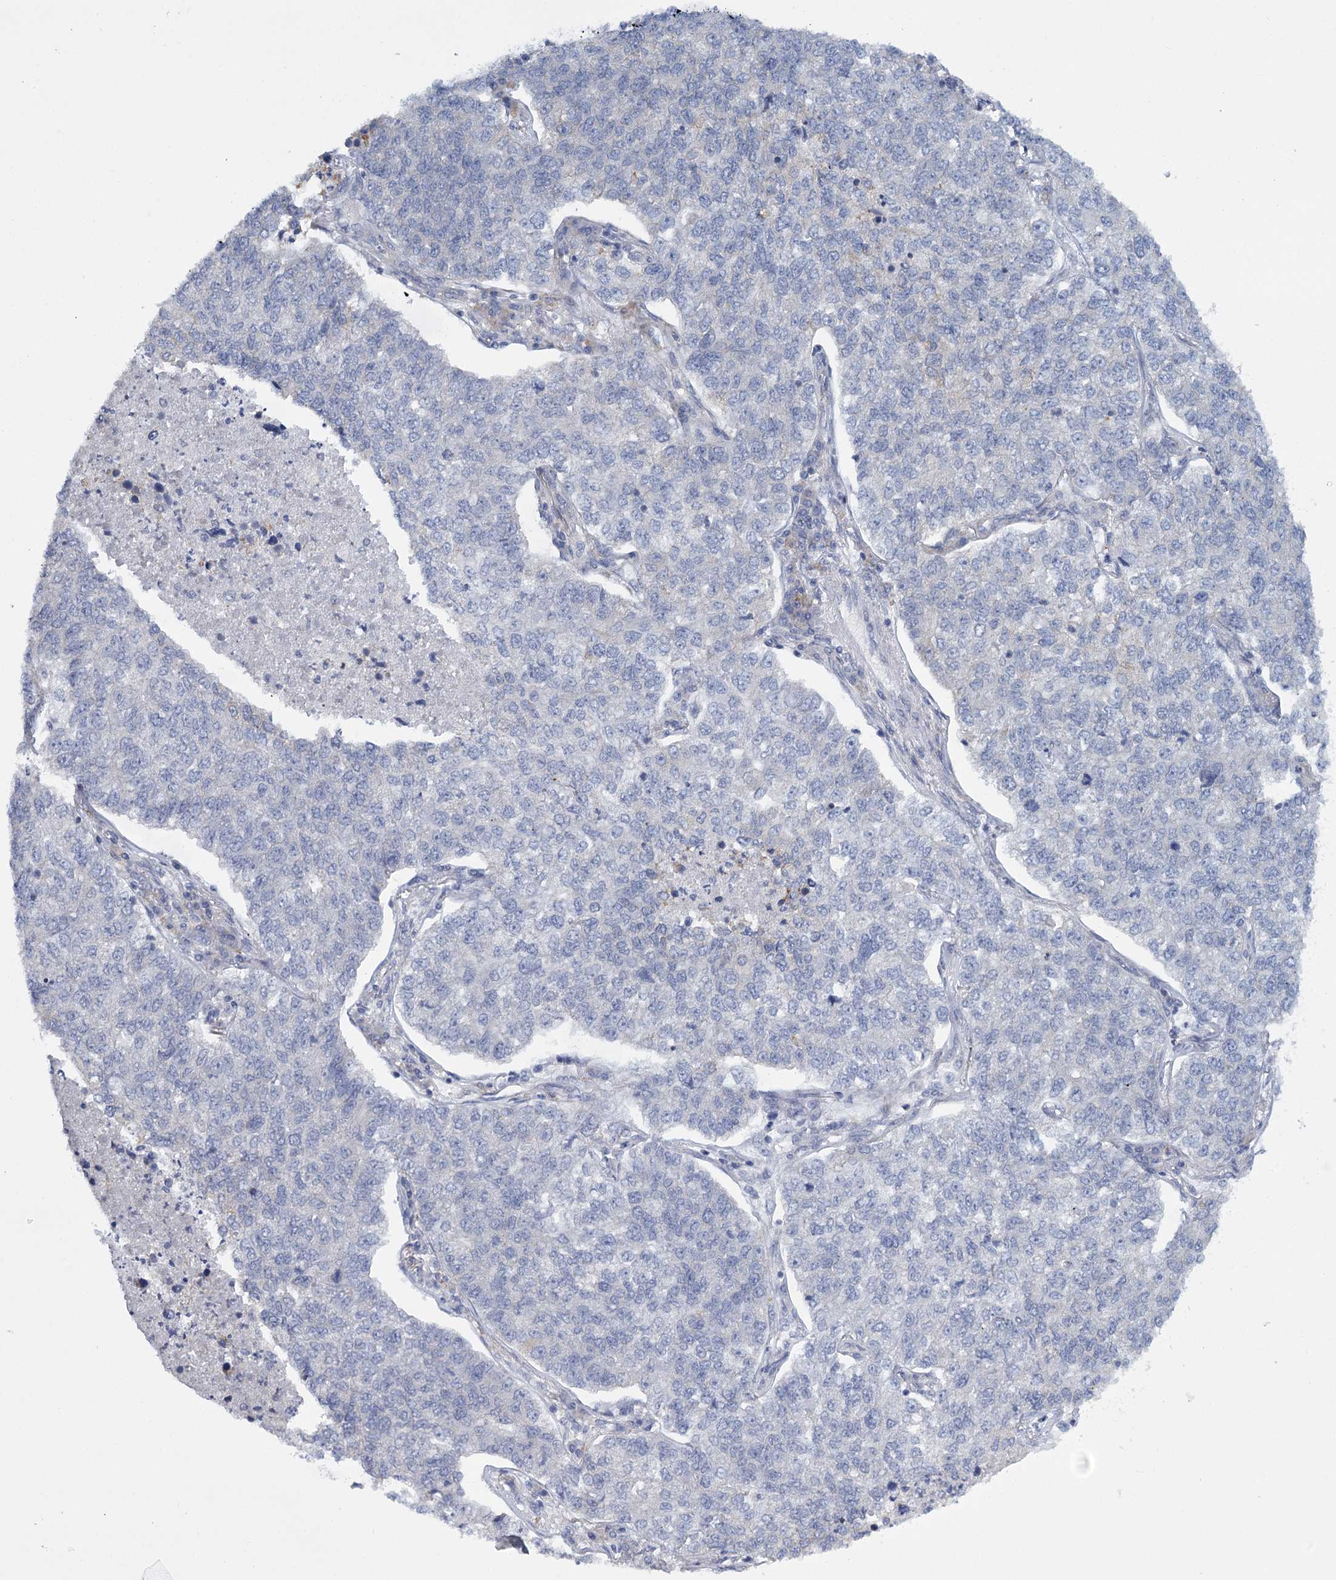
{"staining": {"intensity": "negative", "quantity": "none", "location": "none"}, "tissue": "lung cancer", "cell_type": "Tumor cells", "image_type": "cancer", "snomed": [{"axis": "morphology", "description": "Adenocarcinoma, NOS"}, {"axis": "topography", "description": "Lung"}], "caption": "Tumor cells show no significant protein expression in lung cancer (adenocarcinoma).", "gene": "MBLAC2", "patient": {"sex": "male", "age": 49}}